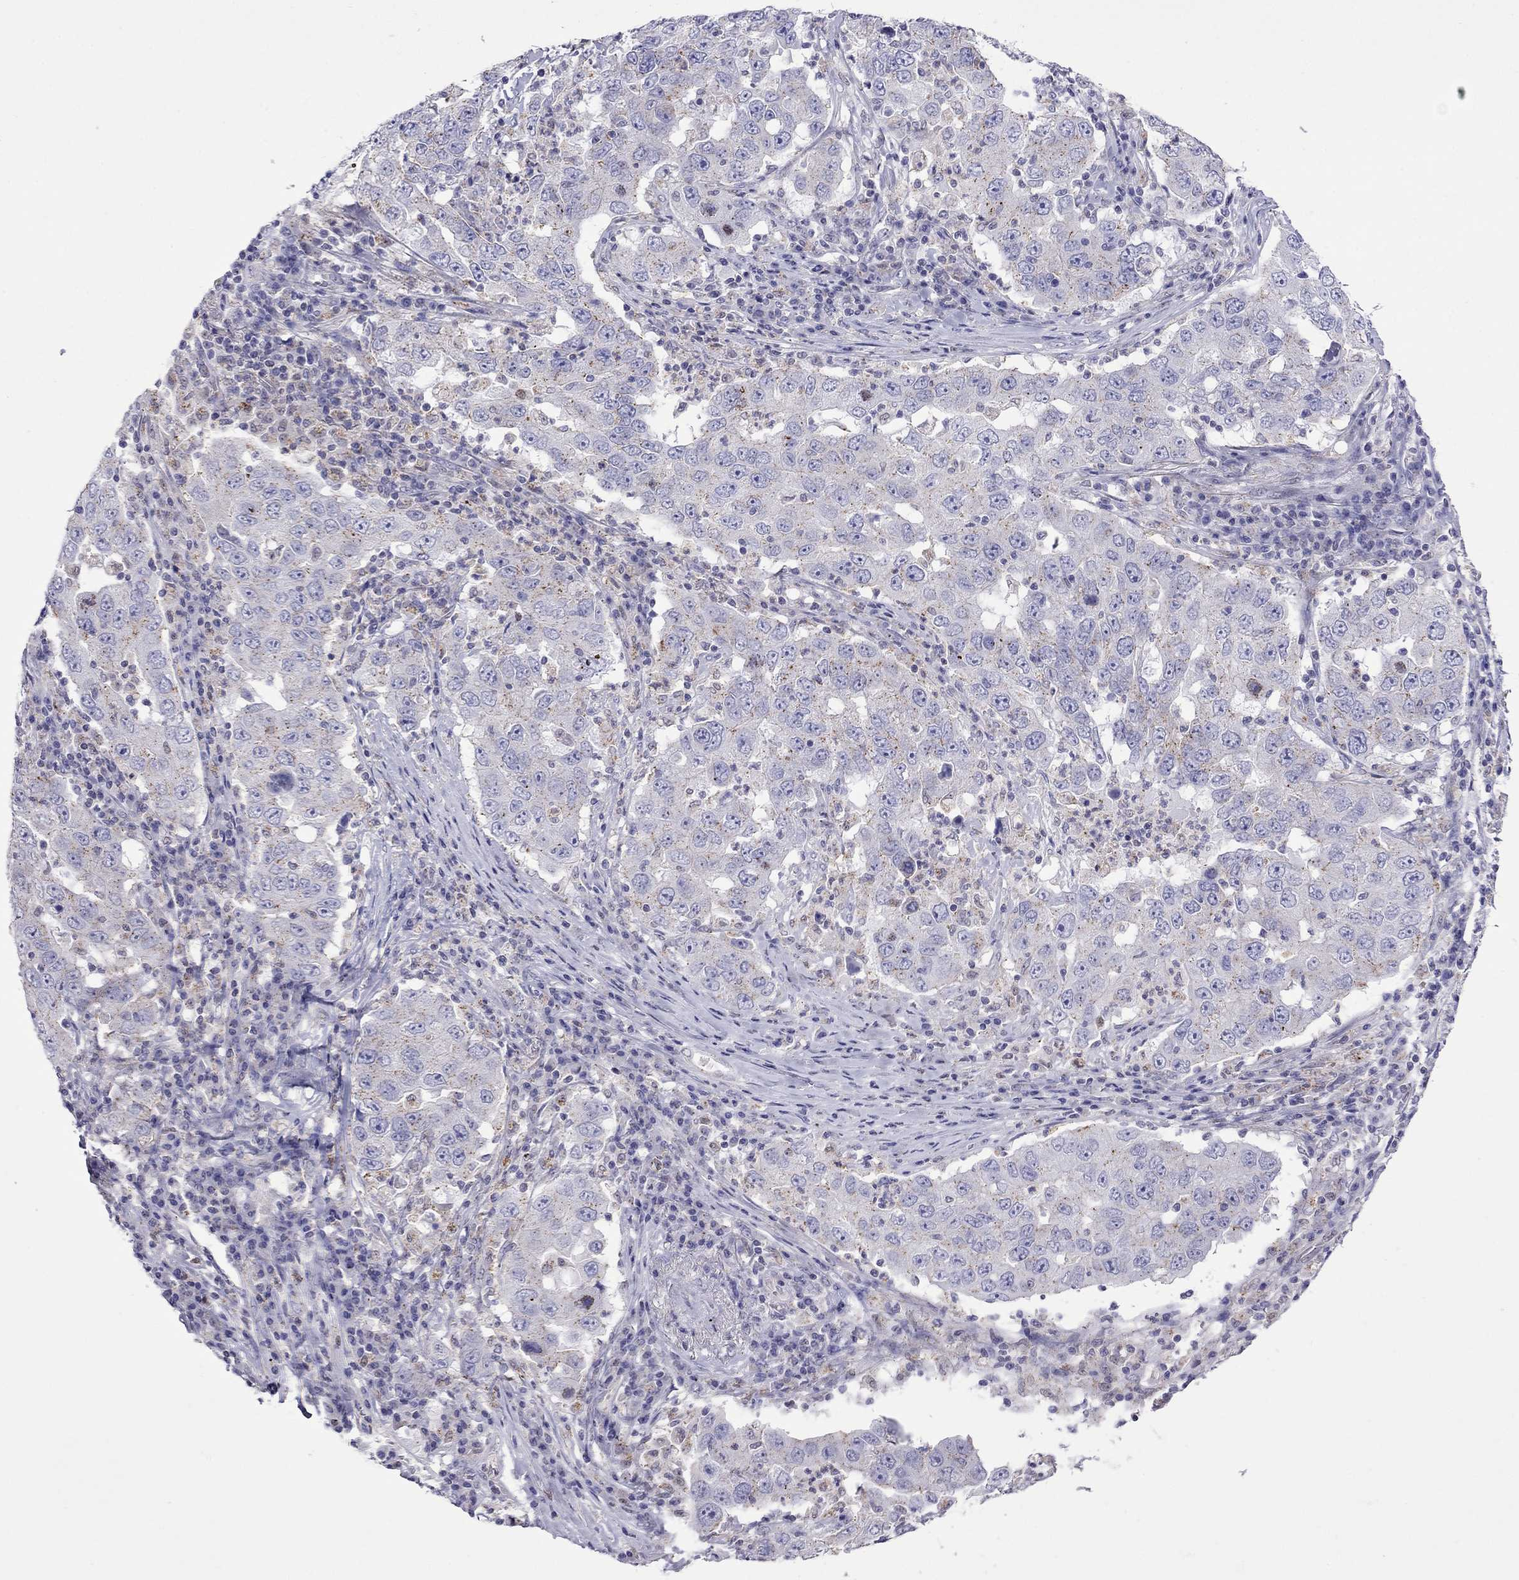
{"staining": {"intensity": "negative", "quantity": "none", "location": "none"}, "tissue": "lung cancer", "cell_type": "Tumor cells", "image_type": "cancer", "snomed": [{"axis": "morphology", "description": "Adenocarcinoma, NOS"}, {"axis": "topography", "description": "Lung"}], "caption": "Tumor cells are negative for brown protein staining in adenocarcinoma (lung). The staining is performed using DAB (3,3'-diaminobenzidine) brown chromogen with nuclei counter-stained in using hematoxylin.", "gene": "MPZ", "patient": {"sex": "male", "age": 73}}